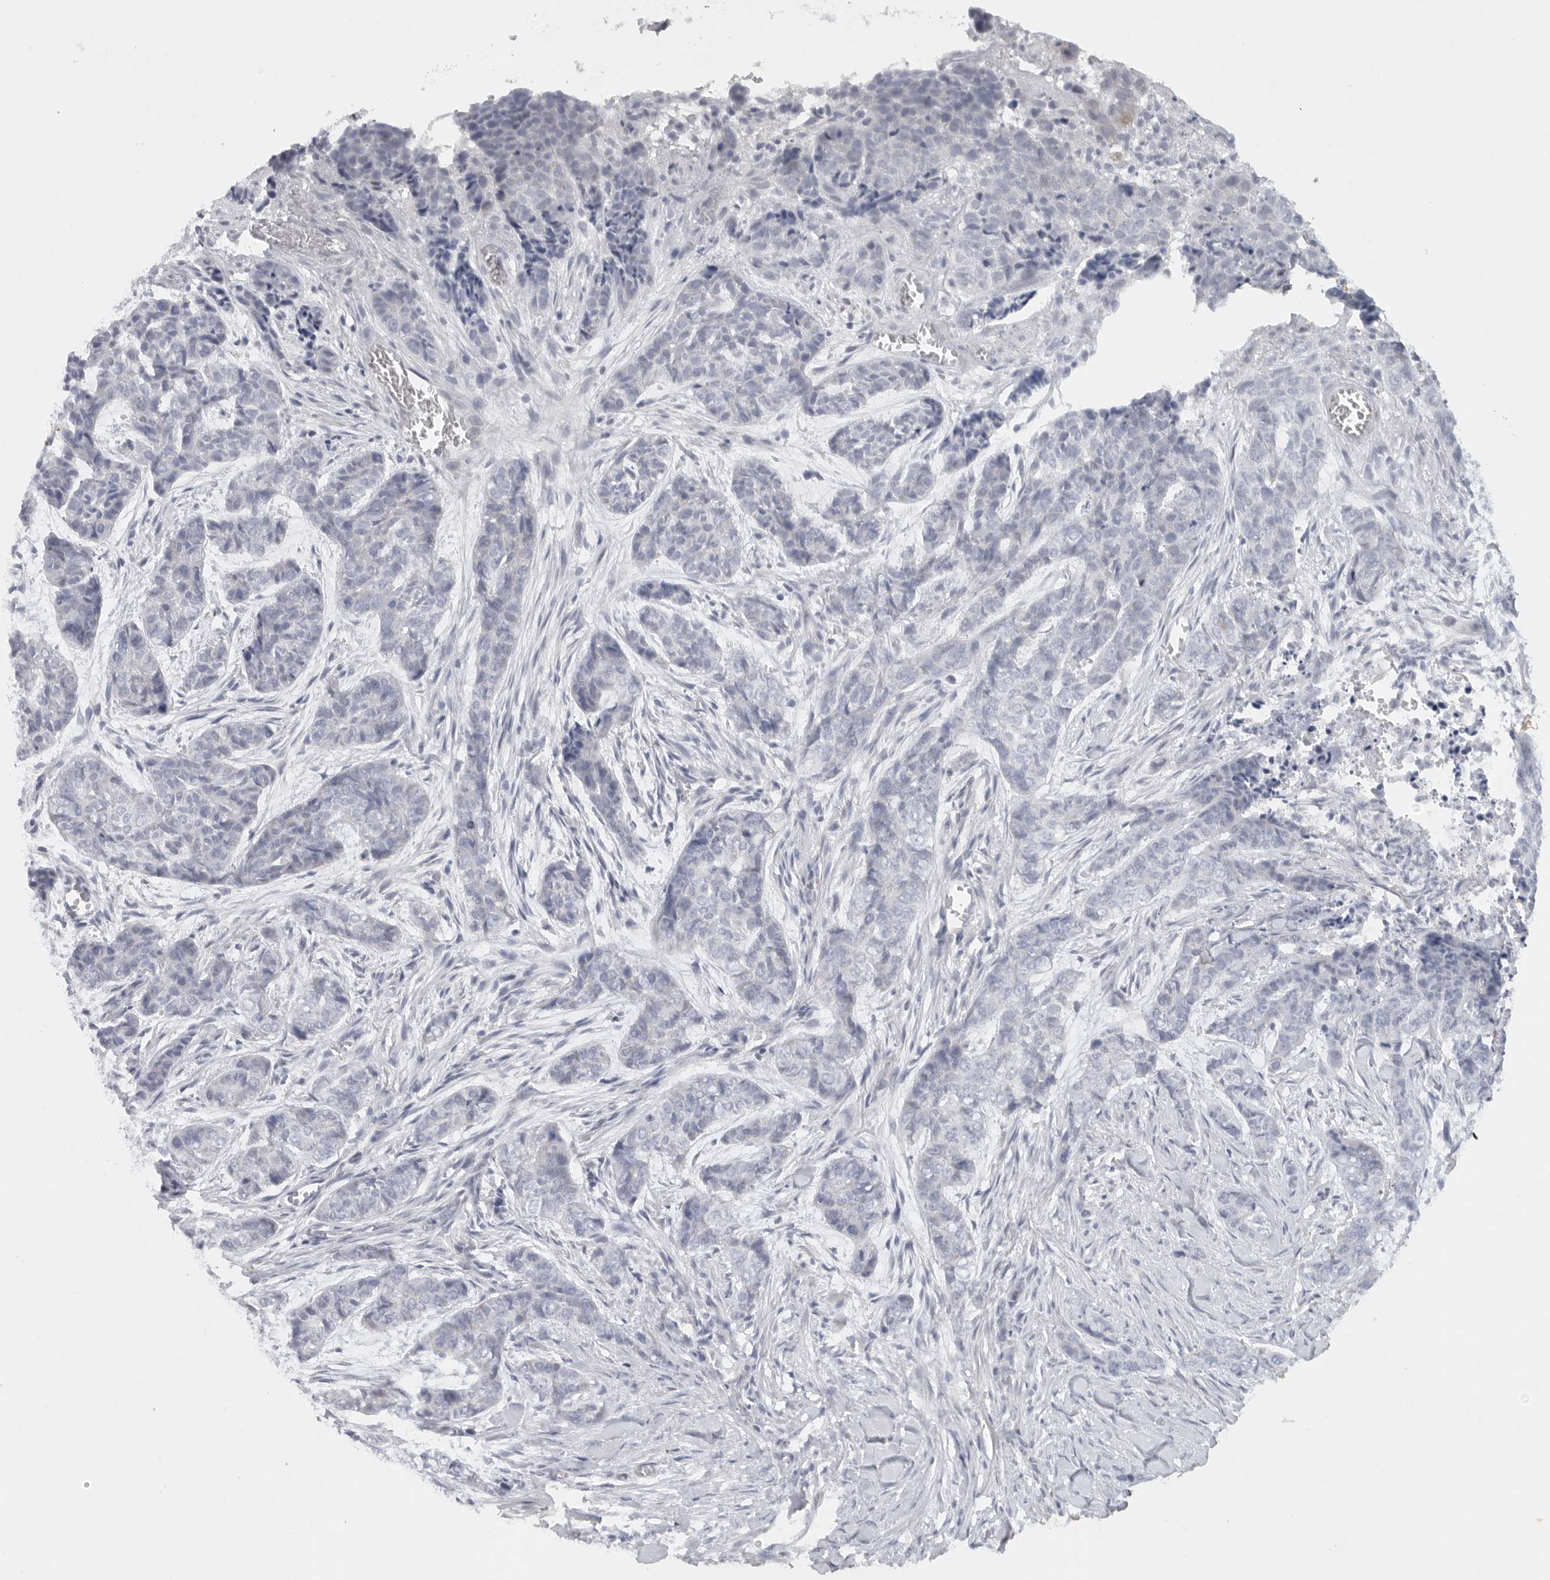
{"staining": {"intensity": "negative", "quantity": "none", "location": "none"}, "tissue": "skin cancer", "cell_type": "Tumor cells", "image_type": "cancer", "snomed": [{"axis": "morphology", "description": "Basal cell carcinoma"}, {"axis": "topography", "description": "Skin"}], "caption": "DAB immunohistochemical staining of human skin basal cell carcinoma demonstrates no significant positivity in tumor cells.", "gene": "TMEM69", "patient": {"sex": "female", "age": 64}}